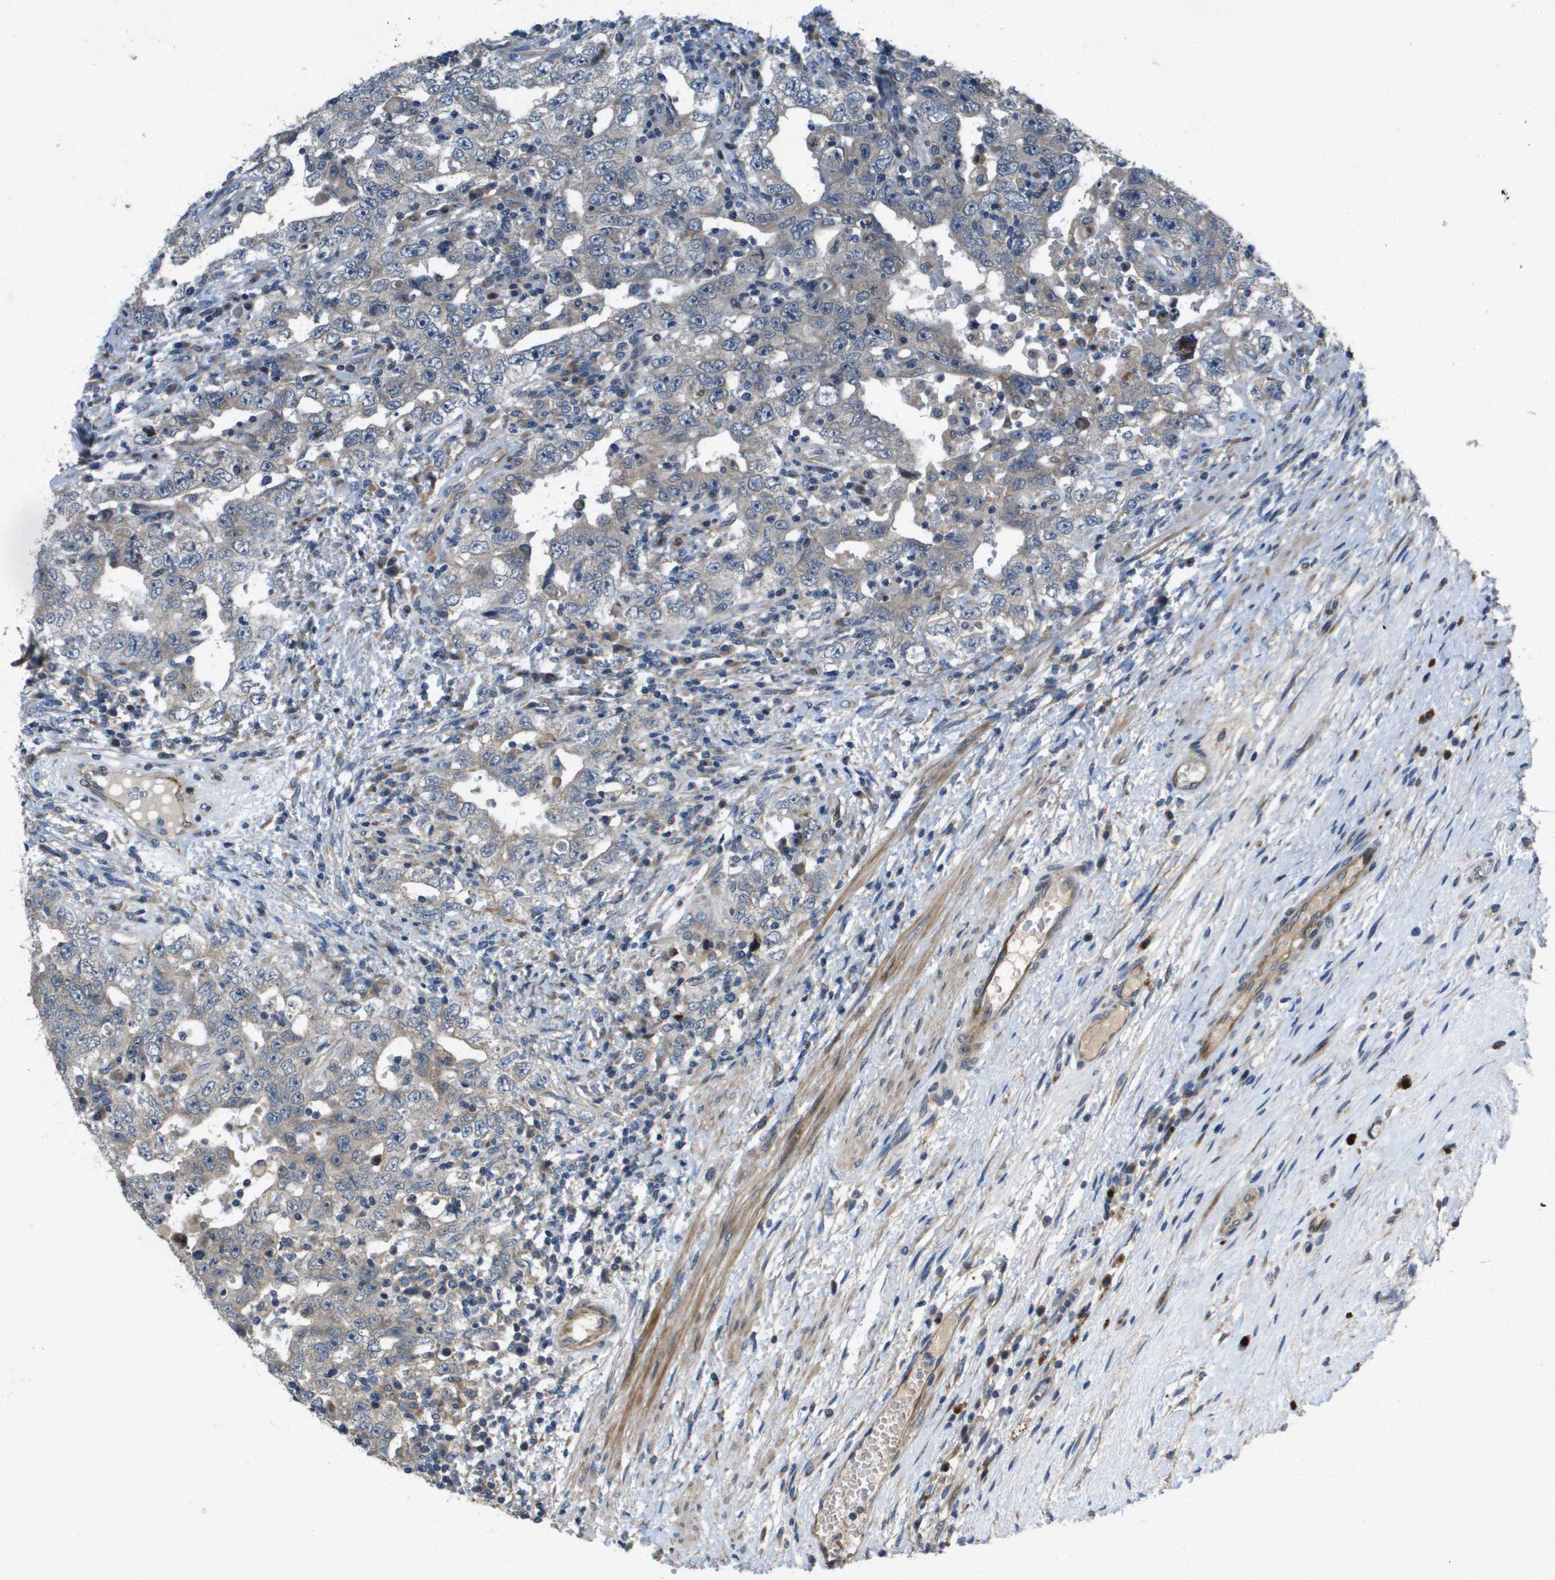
{"staining": {"intensity": "negative", "quantity": "none", "location": "none"}, "tissue": "testis cancer", "cell_type": "Tumor cells", "image_type": "cancer", "snomed": [{"axis": "morphology", "description": "Carcinoma, Embryonal, NOS"}, {"axis": "topography", "description": "Testis"}], "caption": "DAB (3,3'-diaminobenzidine) immunohistochemical staining of human embryonal carcinoma (testis) demonstrates no significant positivity in tumor cells. (Brightfield microscopy of DAB IHC at high magnification).", "gene": "ENTPD2", "patient": {"sex": "male", "age": 26}}